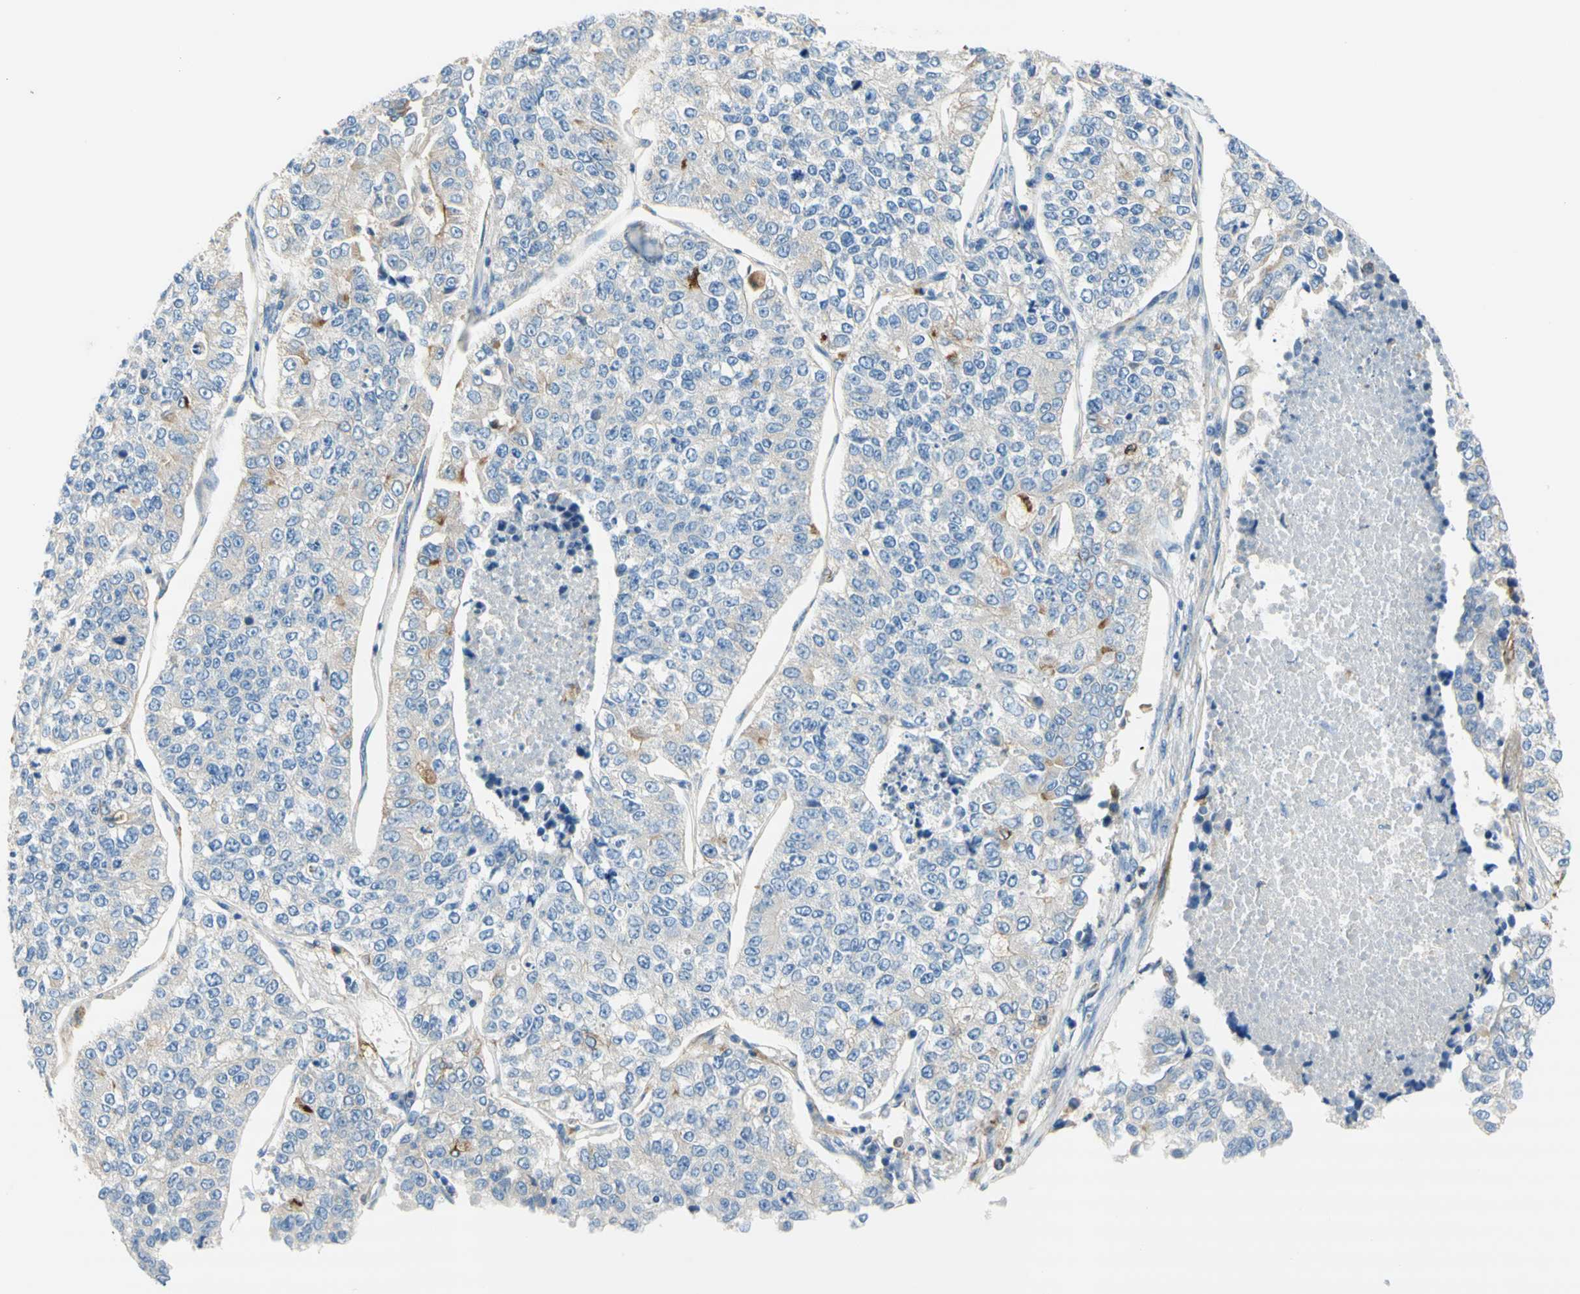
{"staining": {"intensity": "moderate", "quantity": "<25%", "location": "cytoplasmic/membranous"}, "tissue": "lung cancer", "cell_type": "Tumor cells", "image_type": "cancer", "snomed": [{"axis": "morphology", "description": "Adenocarcinoma, NOS"}, {"axis": "topography", "description": "Lung"}], "caption": "Lung adenocarcinoma tissue shows moderate cytoplasmic/membranous staining in approximately <25% of tumor cells, visualized by immunohistochemistry. (Stains: DAB (3,3'-diaminobenzidine) in brown, nuclei in blue, Microscopy: brightfield microscopy at high magnification).", "gene": "F3", "patient": {"sex": "male", "age": 49}}